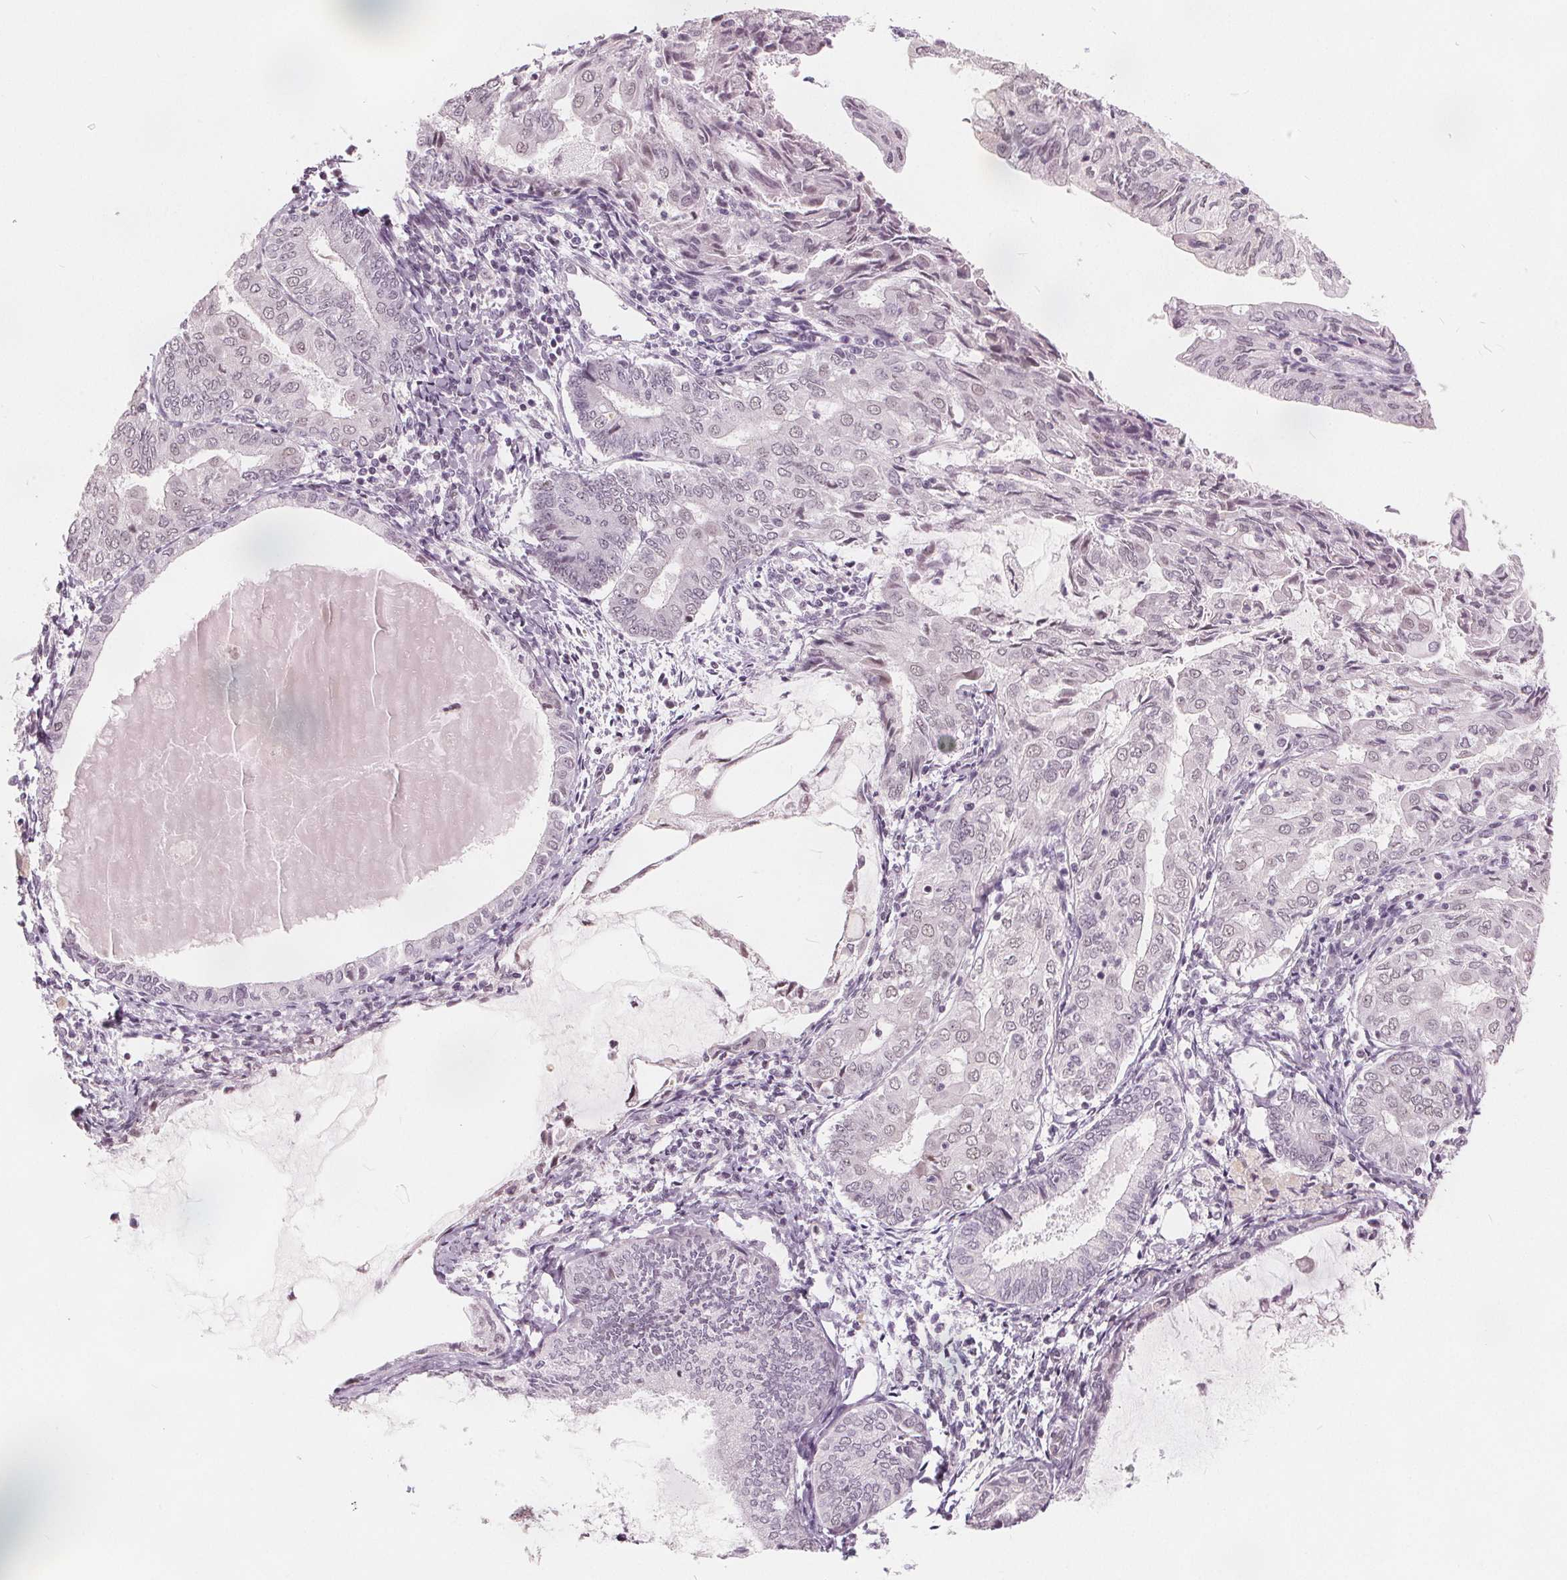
{"staining": {"intensity": "negative", "quantity": "none", "location": "none"}, "tissue": "endometrial cancer", "cell_type": "Tumor cells", "image_type": "cancer", "snomed": [{"axis": "morphology", "description": "Adenocarcinoma, NOS"}, {"axis": "topography", "description": "Endometrium"}], "caption": "Immunohistochemistry (IHC) image of endometrial cancer stained for a protein (brown), which reveals no expression in tumor cells.", "gene": "NUP210L", "patient": {"sex": "female", "age": 68}}